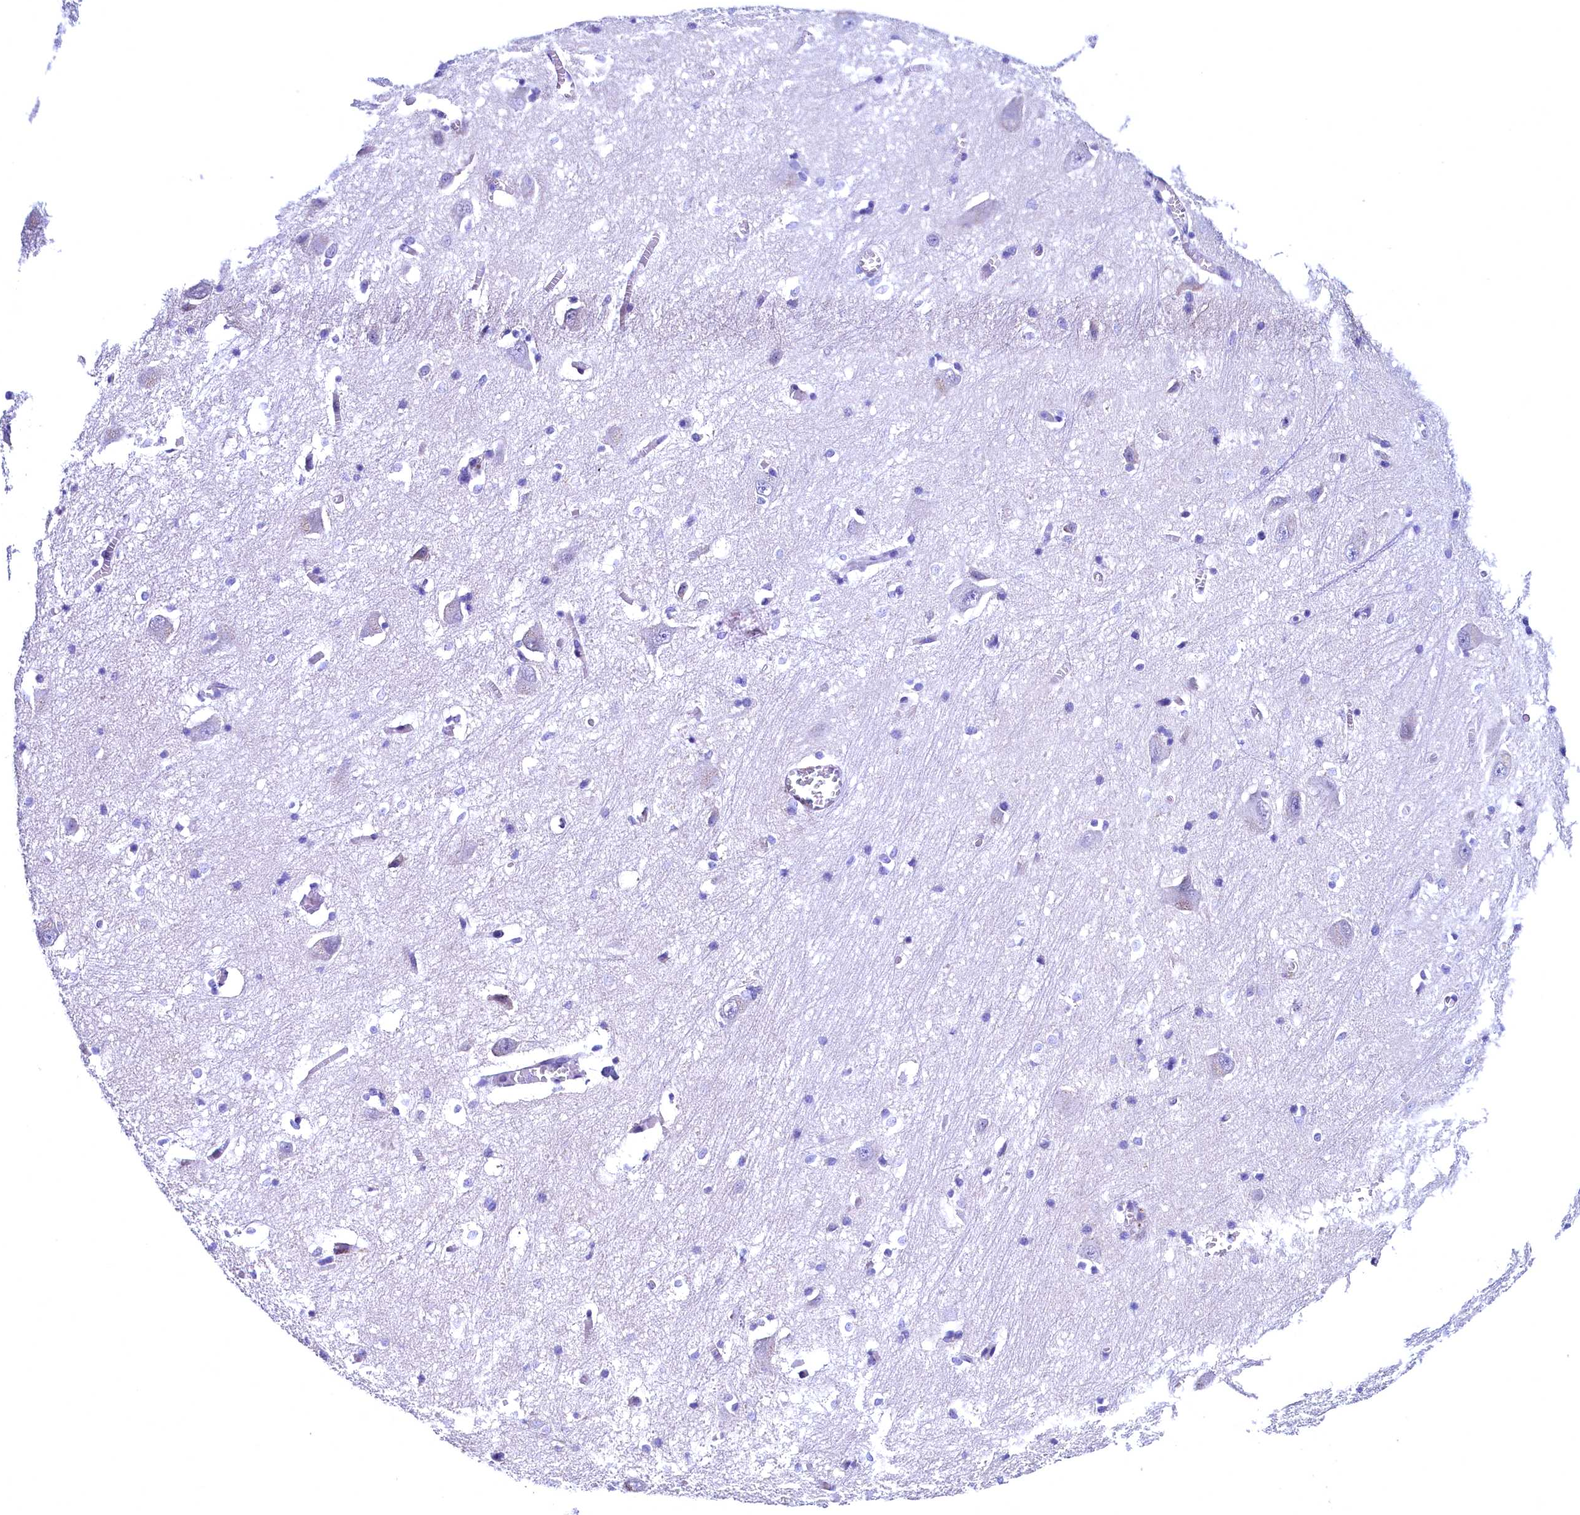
{"staining": {"intensity": "negative", "quantity": "none", "location": "none"}, "tissue": "caudate", "cell_type": "Glial cells", "image_type": "normal", "snomed": [{"axis": "morphology", "description": "Normal tissue, NOS"}, {"axis": "topography", "description": "Lateral ventricle wall"}], "caption": "Caudate was stained to show a protein in brown. There is no significant staining in glial cells. (Brightfield microscopy of DAB IHC at high magnification).", "gene": "FLYWCH2", "patient": {"sex": "male", "age": 37}}